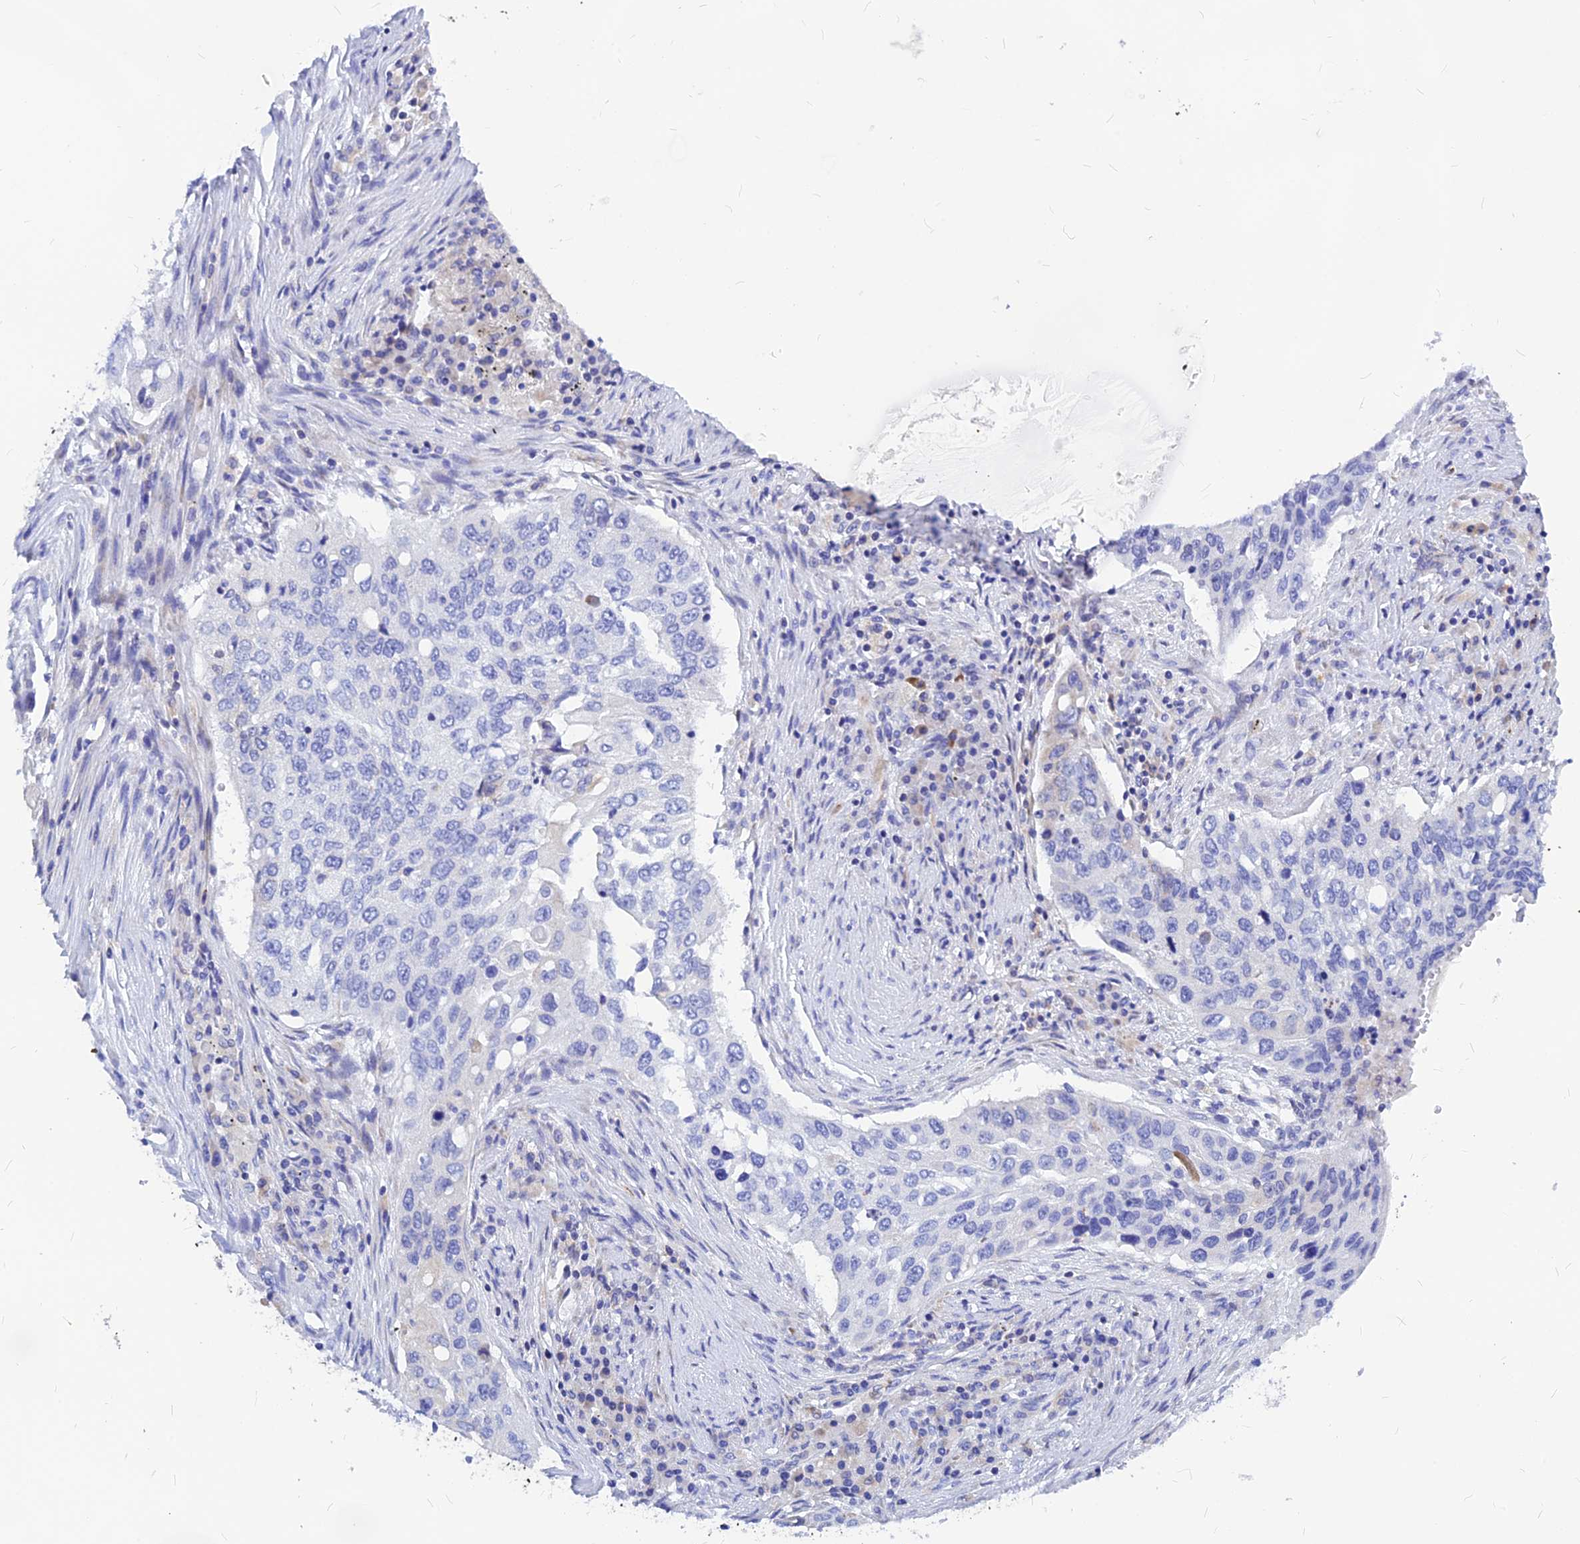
{"staining": {"intensity": "negative", "quantity": "none", "location": "none"}, "tissue": "lung cancer", "cell_type": "Tumor cells", "image_type": "cancer", "snomed": [{"axis": "morphology", "description": "Squamous cell carcinoma, NOS"}, {"axis": "topography", "description": "Lung"}], "caption": "Image shows no significant protein staining in tumor cells of lung cancer (squamous cell carcinoma).", "gene": "CNOT6", "patient": {"sex": "female", "age": 63}}